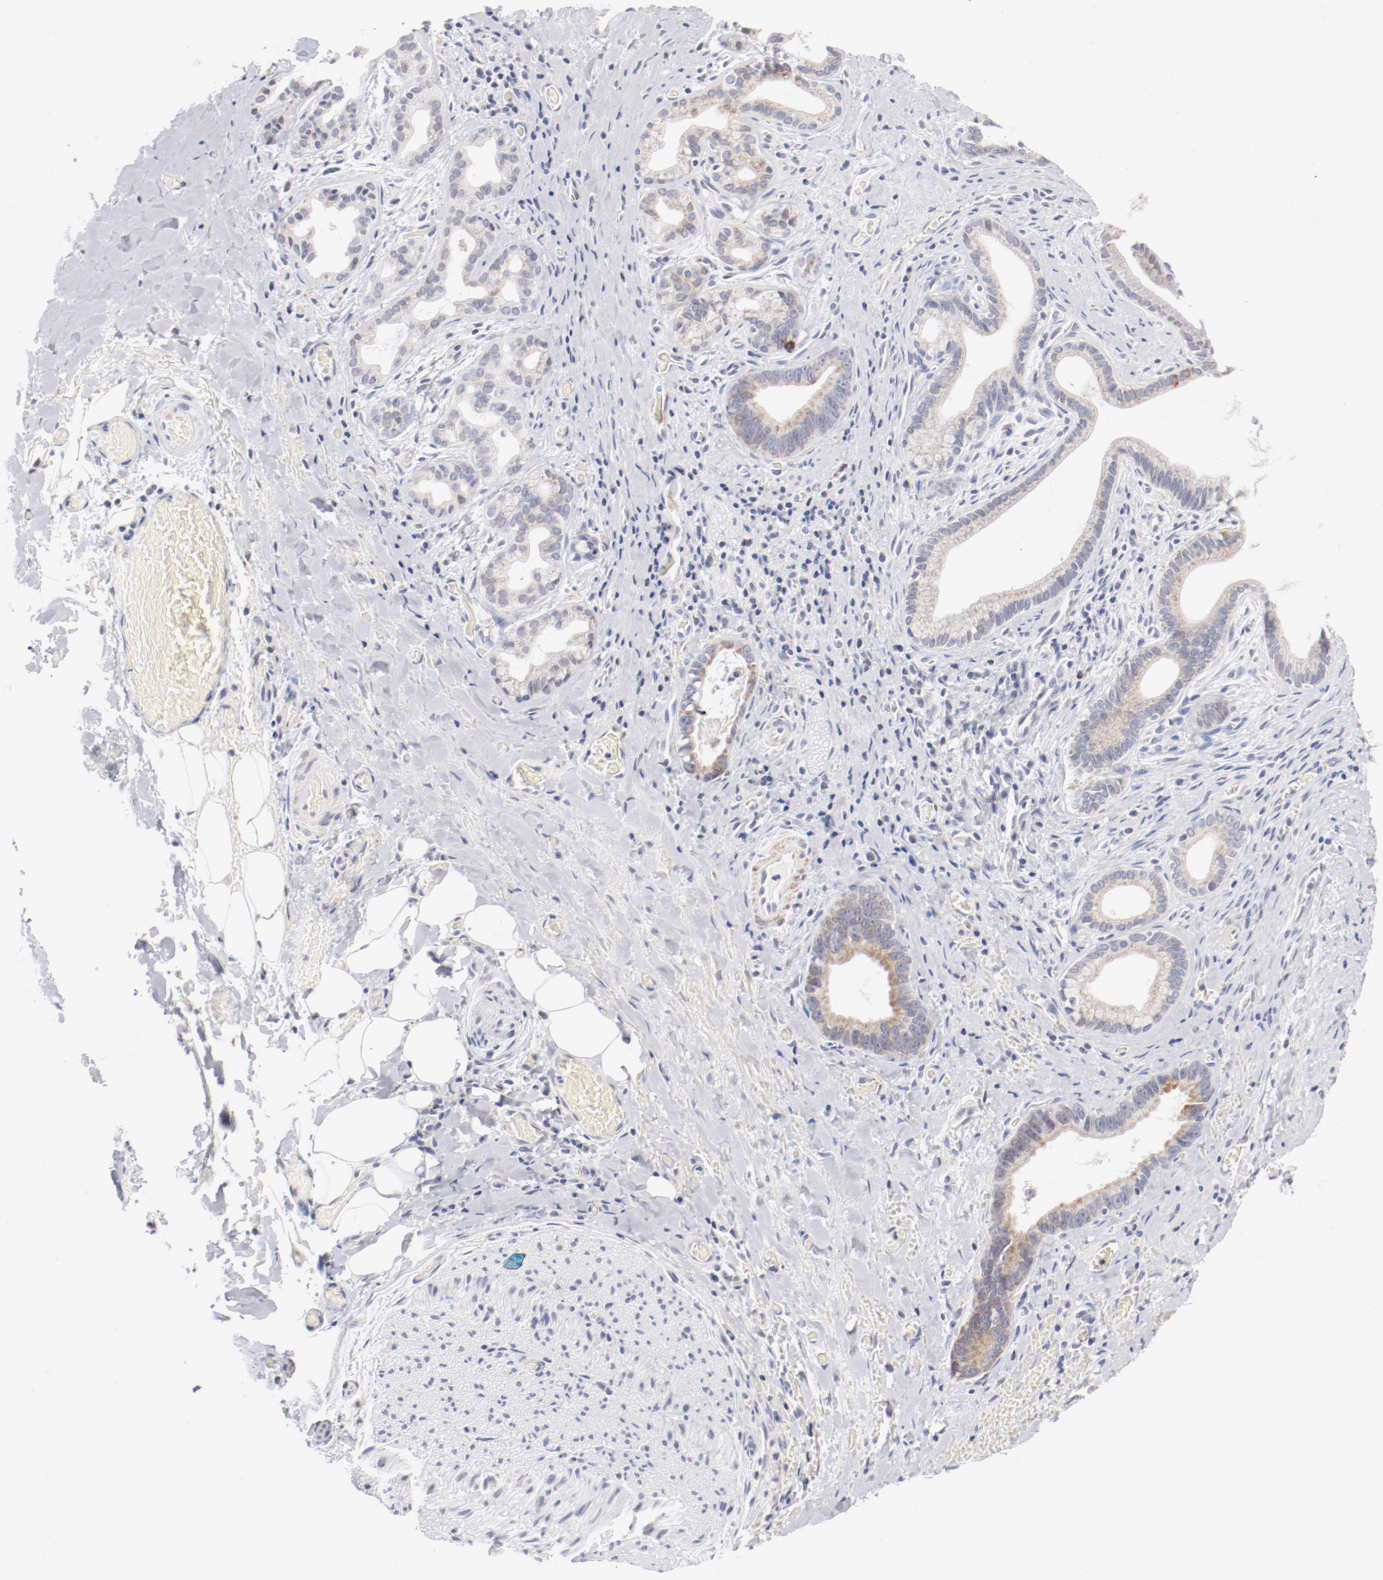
{"staining": {"intensity": "moderate", "quantity": ">75%", "location": "cytoplasmic/membranous"}, "tissue": "liver cancer", "cell_type": "Tumor cells", "image_type": "cancer", "snomed": [{"axis": "morphology", "description": "Cholangiocarcinoma"}, {"axis": "topography", "description": "Liver"}], "caption": "An image of human liver cholangiocarcinoma stained for a protein exhibits moderate cytoplasmic/membranous brown staining in tumor cells.", "gene": "MRPL58", "patient": {"sex": "female", "age": 55}}